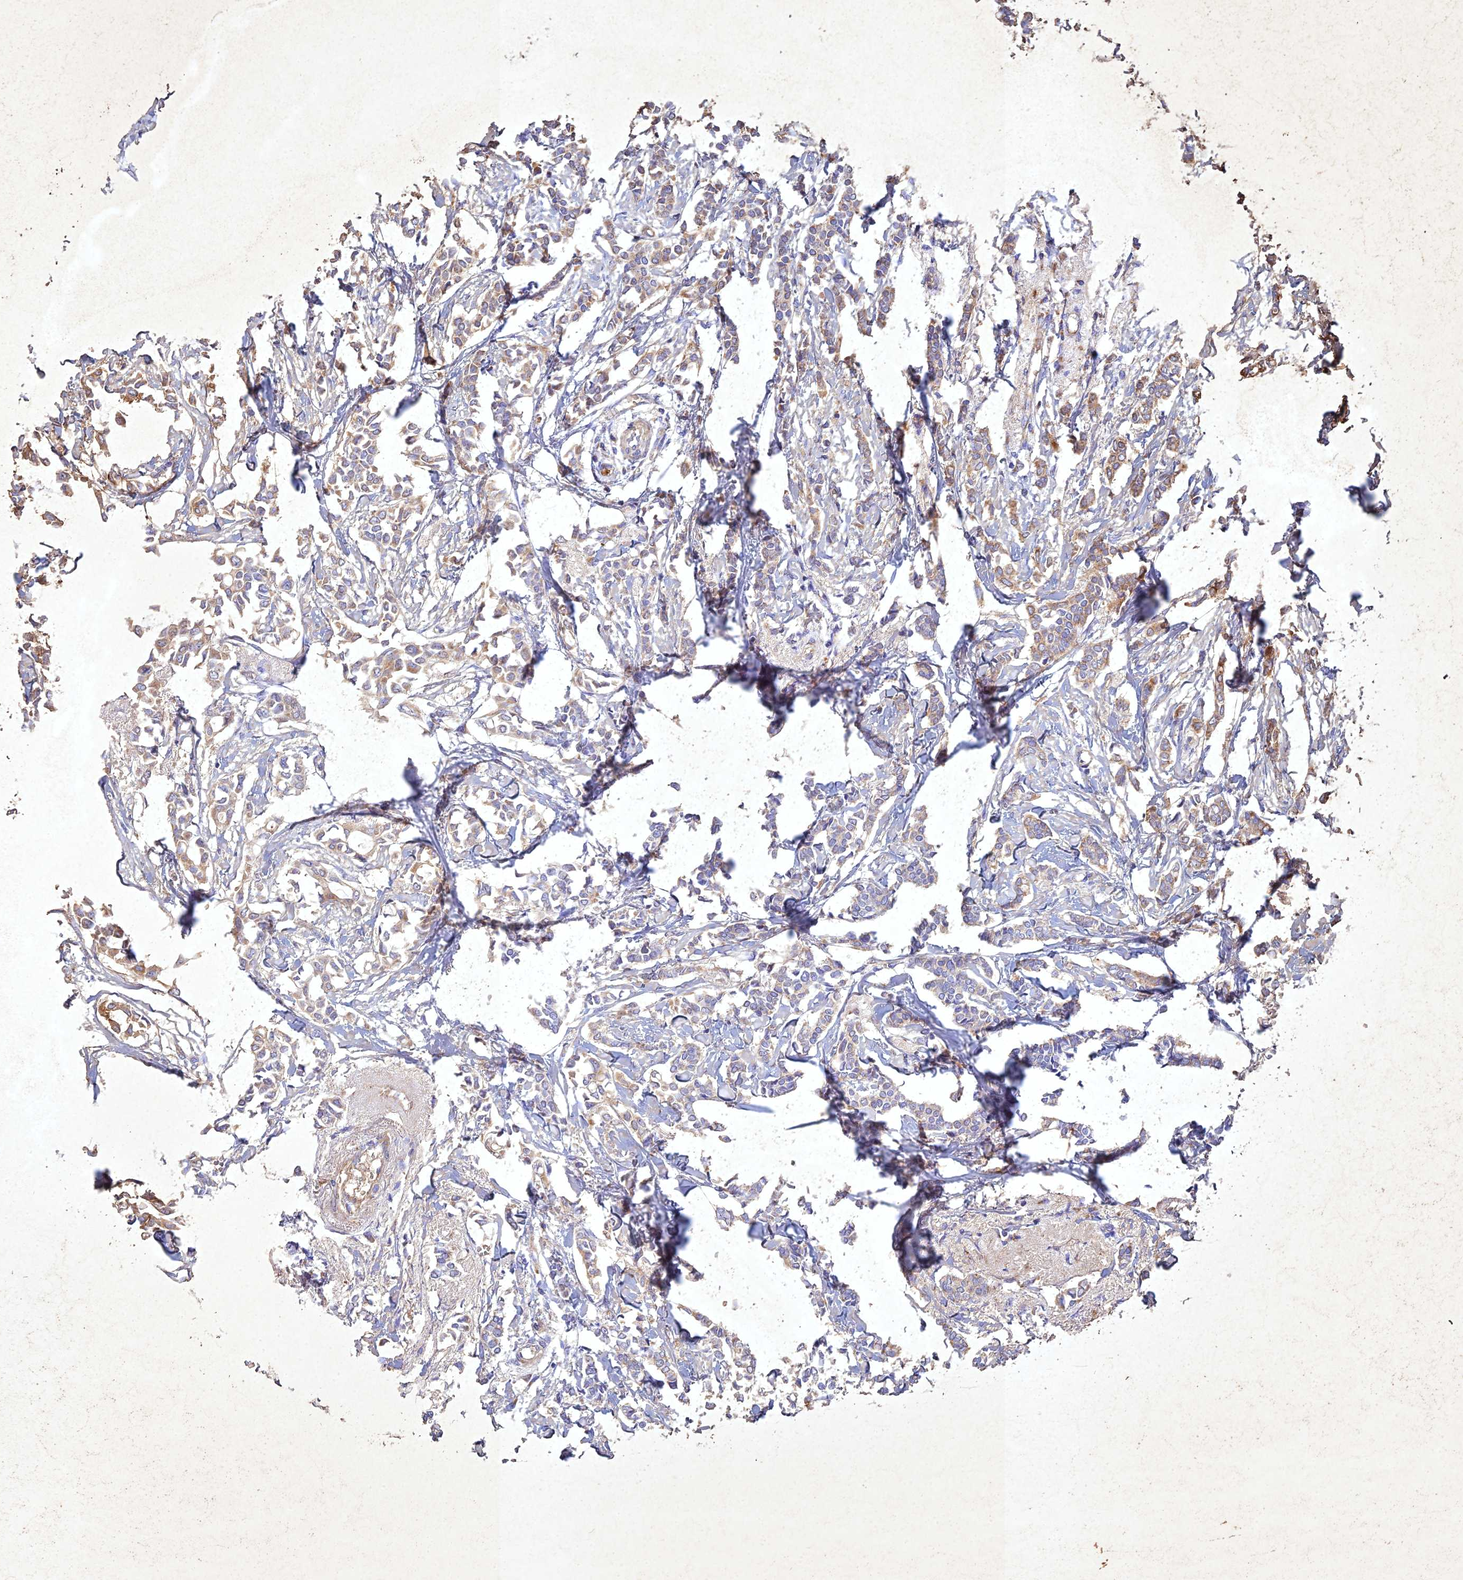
{"staining": {"intensity": "weak", "quantity": "25%-75%", "location": "cytoplasmic/membranous"}, "tissue": "breast cancer", "cell_type": "Tumor cells", "image_type": "cancer", "snomed": [{"axis": "morphology", "description": "Duct carcinoma"}, {"axis": "topography", "description": "Breast"}], "caption": "A histopathology image of human breast invasive ductal carcinoma stained for a protein displays weak cytoplasmic/membranous brown staining in tumor cells.", "gene": "NDUFV1", "patient": {"sex": "female", "age": 41}}